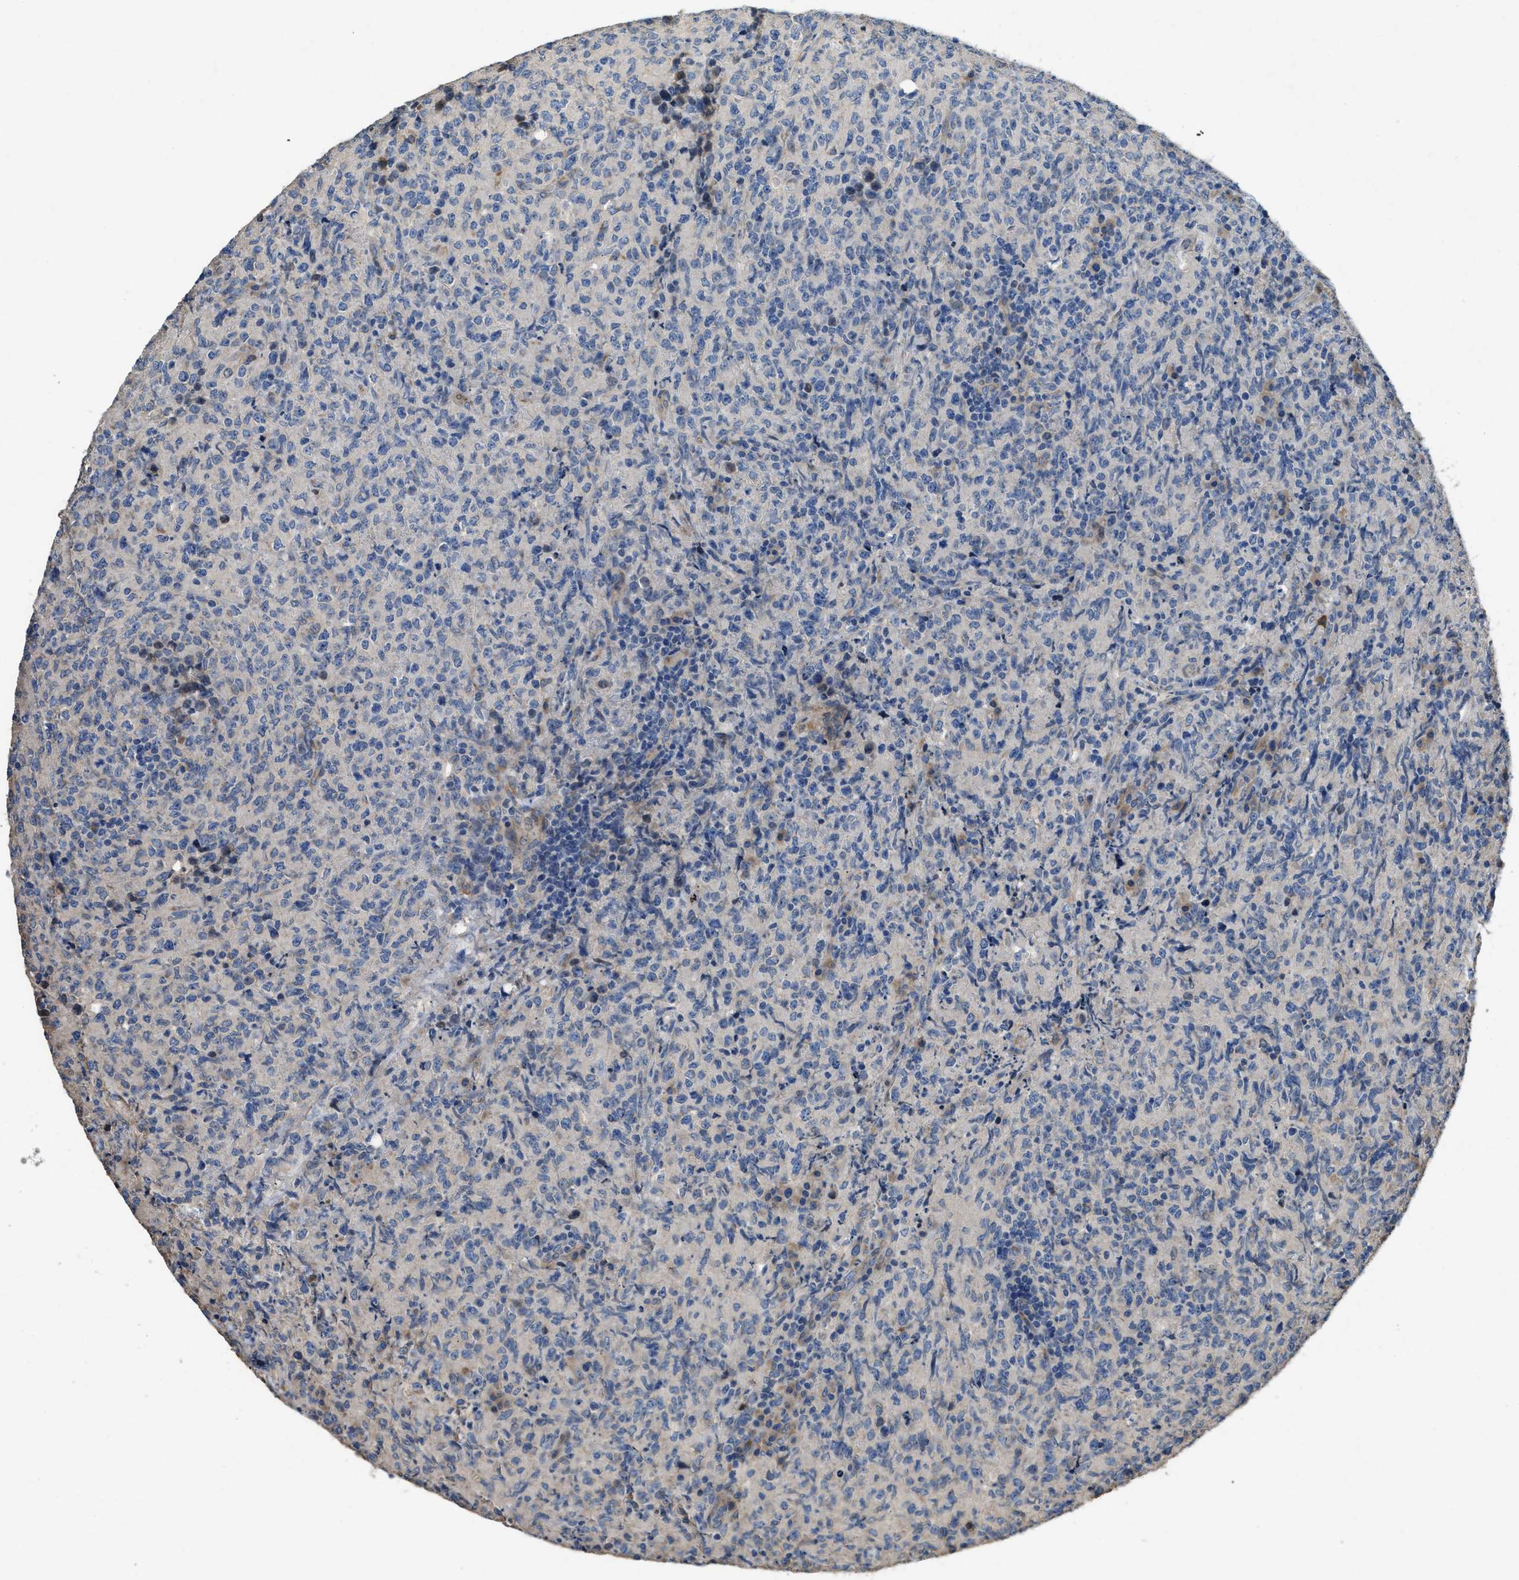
{"staining": {"intensity": "negative", "quantity": "none", "location": "none"}, "tissue": "lymphoma", "cell_type": "Tumor cells", "image_type": "cancer", "snomed": [{"axis": "morphology", "description": "Malignant lymphoma, non-Hodgkin's type, High grade"}, {"axis": "topography", "description": "Tonsil"}], "caption": "Immunohistochemical staining of lymphoma displays no significant positivity in tumor cells.", "gene": "TMEM150A", "patient": {"sex": "female", "age": 36}}